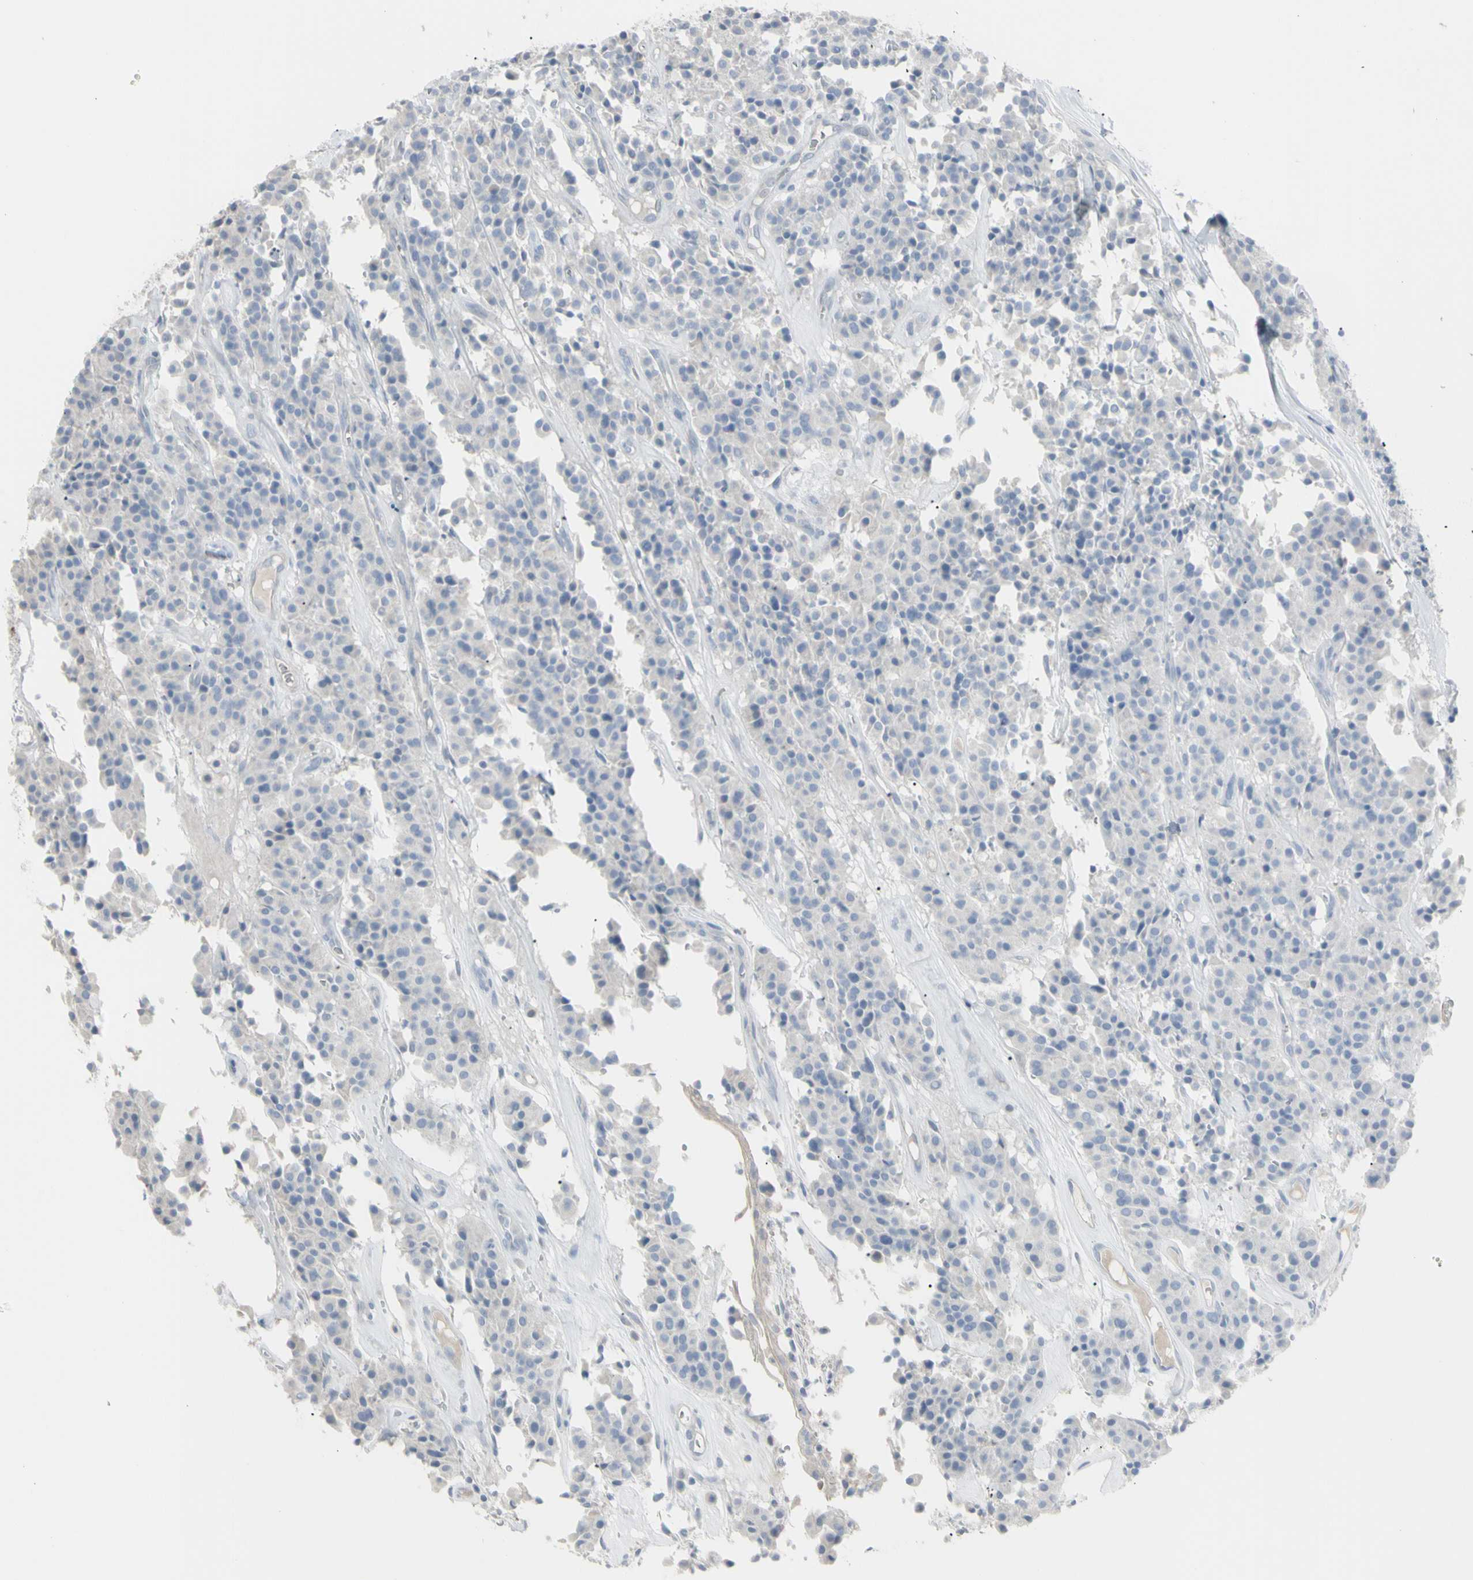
{"staining": {"intensity": "negative", "quantity": "none", "location": "none"}, "tissue": "carcinoid", "cell_type": "Tumor cells", "image_type": "cancer", "snomed": [{"axis": "morphology", "description": "Carcinoid, malignant, NOS"}, {"axis": "topography", "description": "Lung"}], "caption": "This is a image of IHC staining of carcinoid, which shows no expression in tumor cells. (DAB immunohistochemistry with hematoxylin counter stain).", "gene": "PIP", "patient": {"sex": "male", "age": 30}}